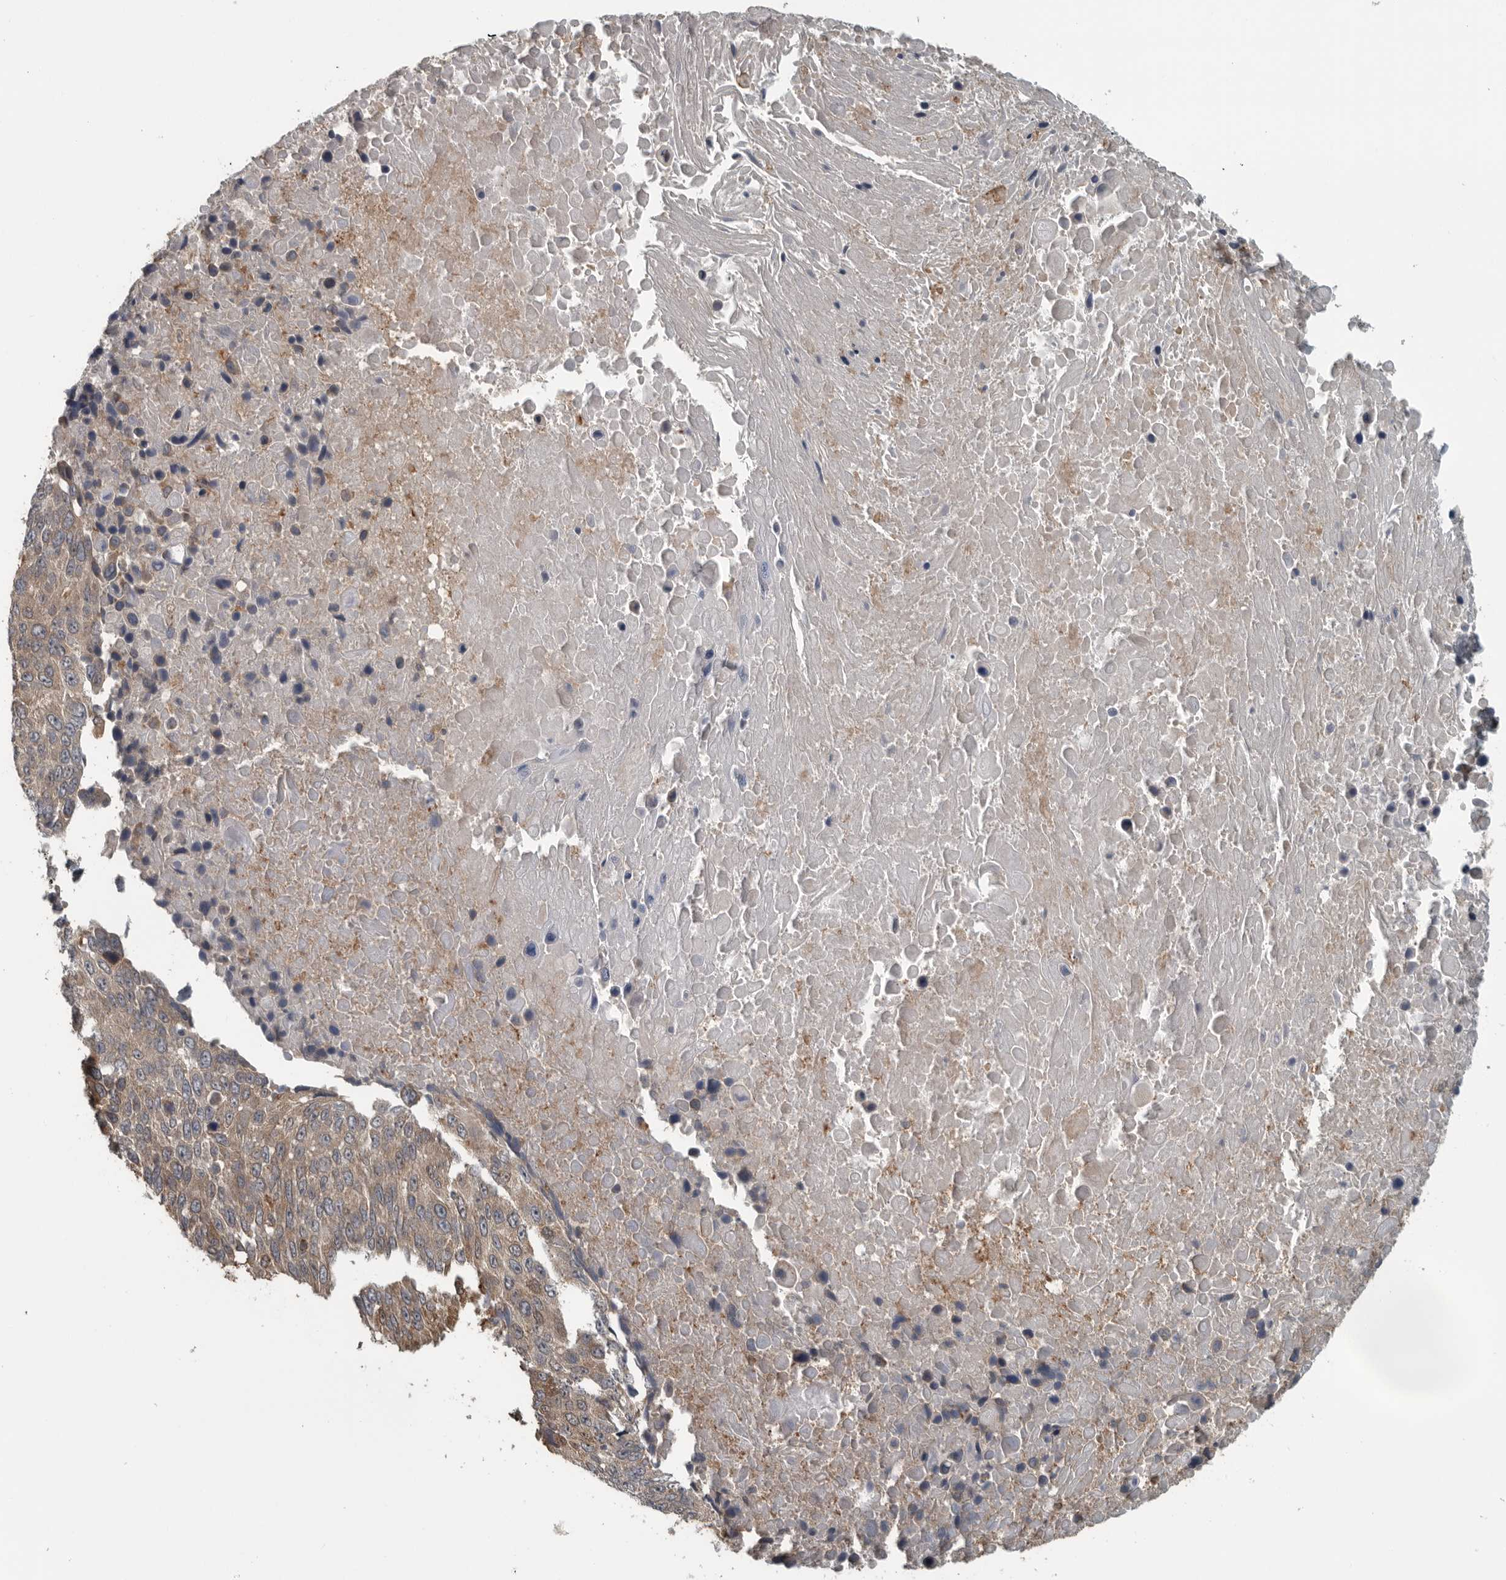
{"staining": {"intensity": "weak", "quantity": ">75%", "location": "cytoplasmic/membranous"}, "tissue": "lung cancer", "cell_type": "Tumor cells", "image_type": "cancer", "snomed": [{"axis": "morphology", "description": "Squamous cell carcinoma, NOS"}, {"axis": "topography", "description": "Lung"}], "caption": "About >75% of tumor cells in lung squamous cell carcinoma exhibit weak cytoplasmic/membranous protein positivity as visualized by brown immunohistochemical staining.", "gene": "AMFR", "patient": {"sex": "male", "age": 66}}